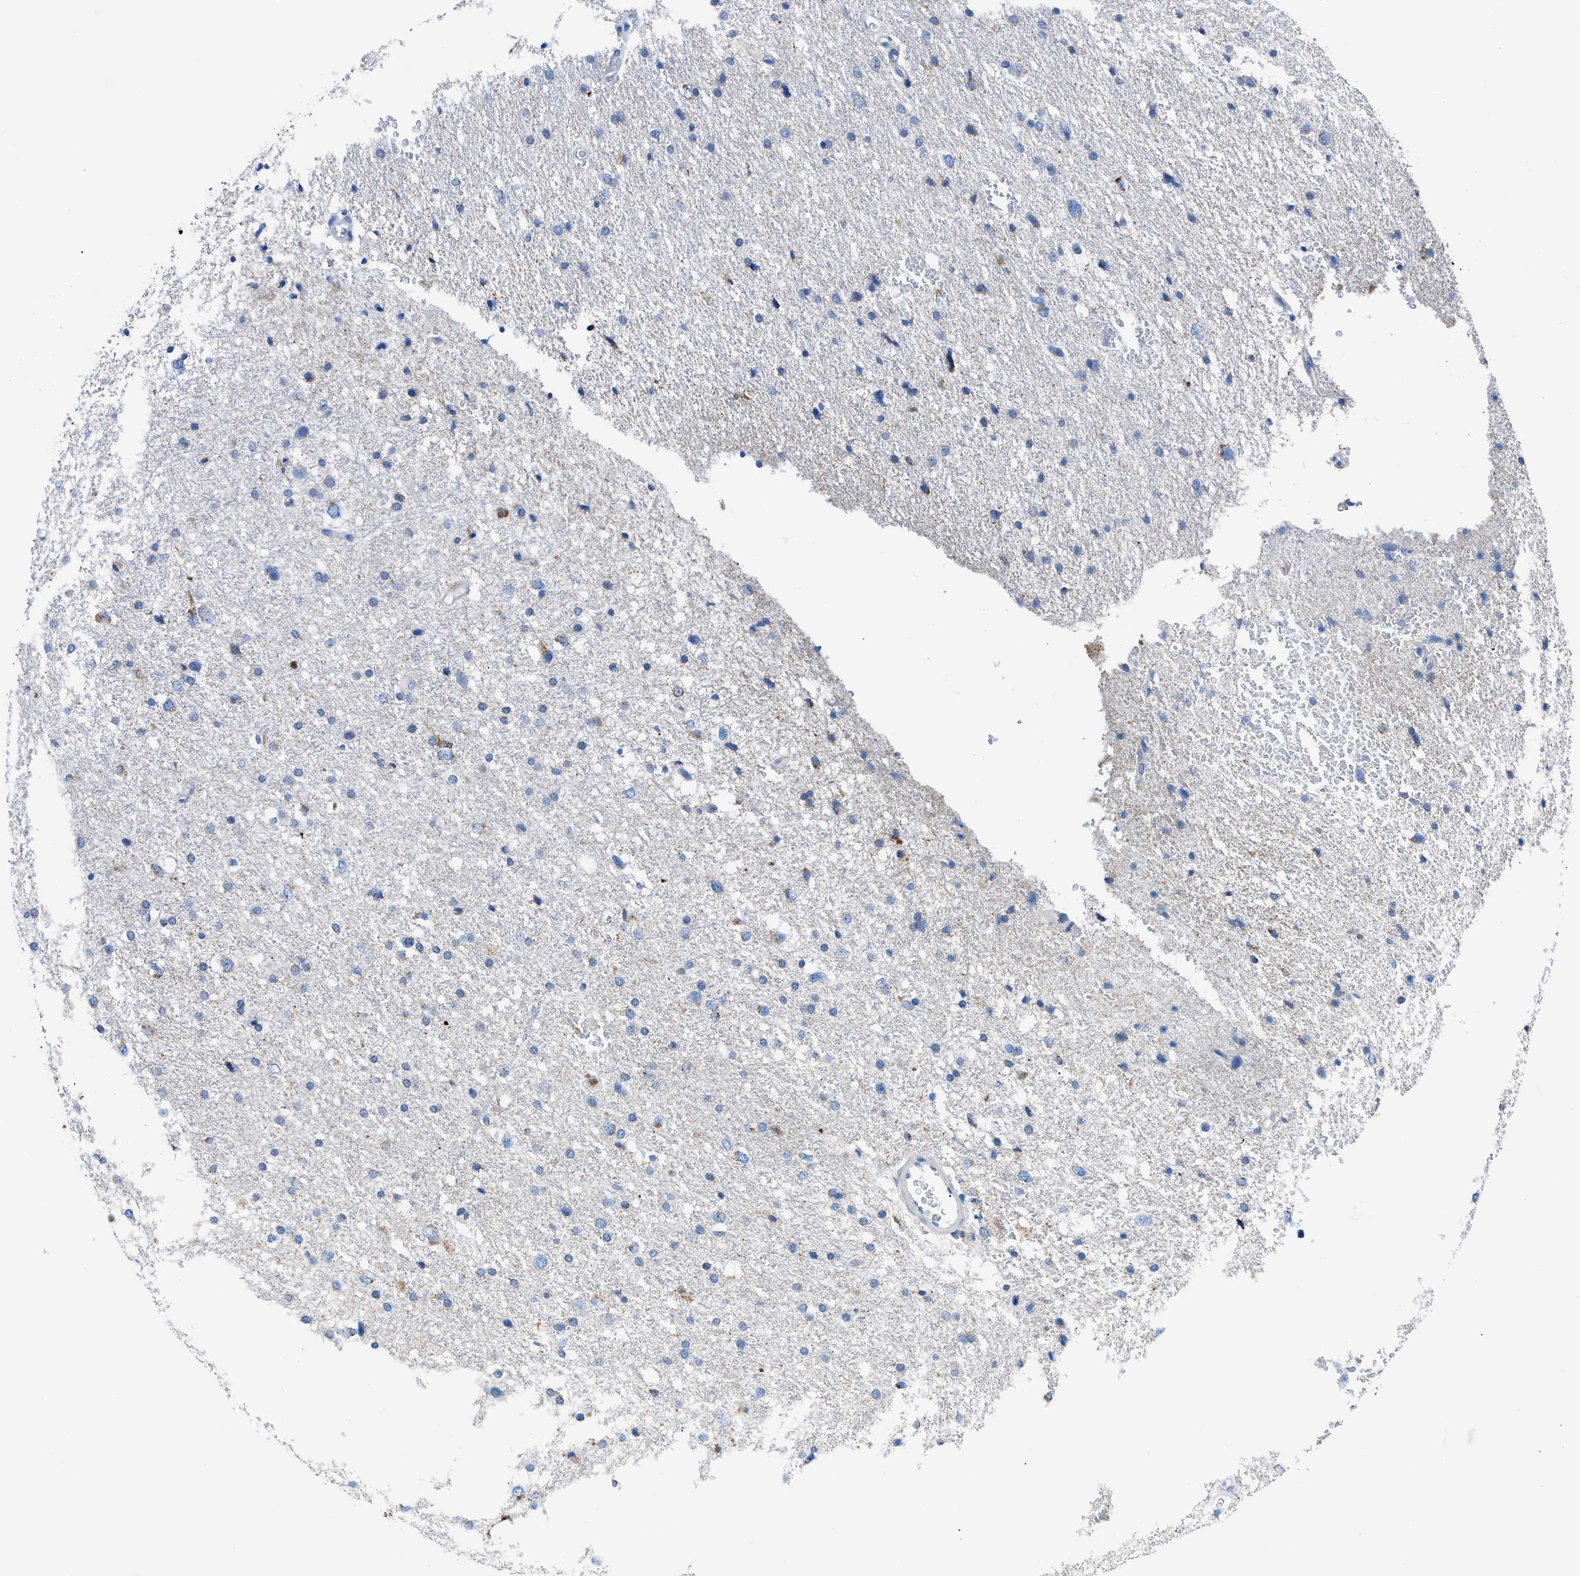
{"staining": {"intensity": "negative", "quantity": "none", "location": "none"}, "tissue": "glioma", "cell_type": "Tumor cells", "image_type": "cancer", "snomed": [{"axis": "morphology", "description": "Glioma, malignant, Low grade"}, {"axis": "topography", "description": "Brain"}], "caption": "IHC image of neoplastic tissue: human malignant glioma (low-grade) stained with DAB displays no significant protein positivity in tumor cells. (DAB immunohistochemistry, high magnification).", "gene": "ZDHHC3", "patient": {"sex": "female", "age": 37}}